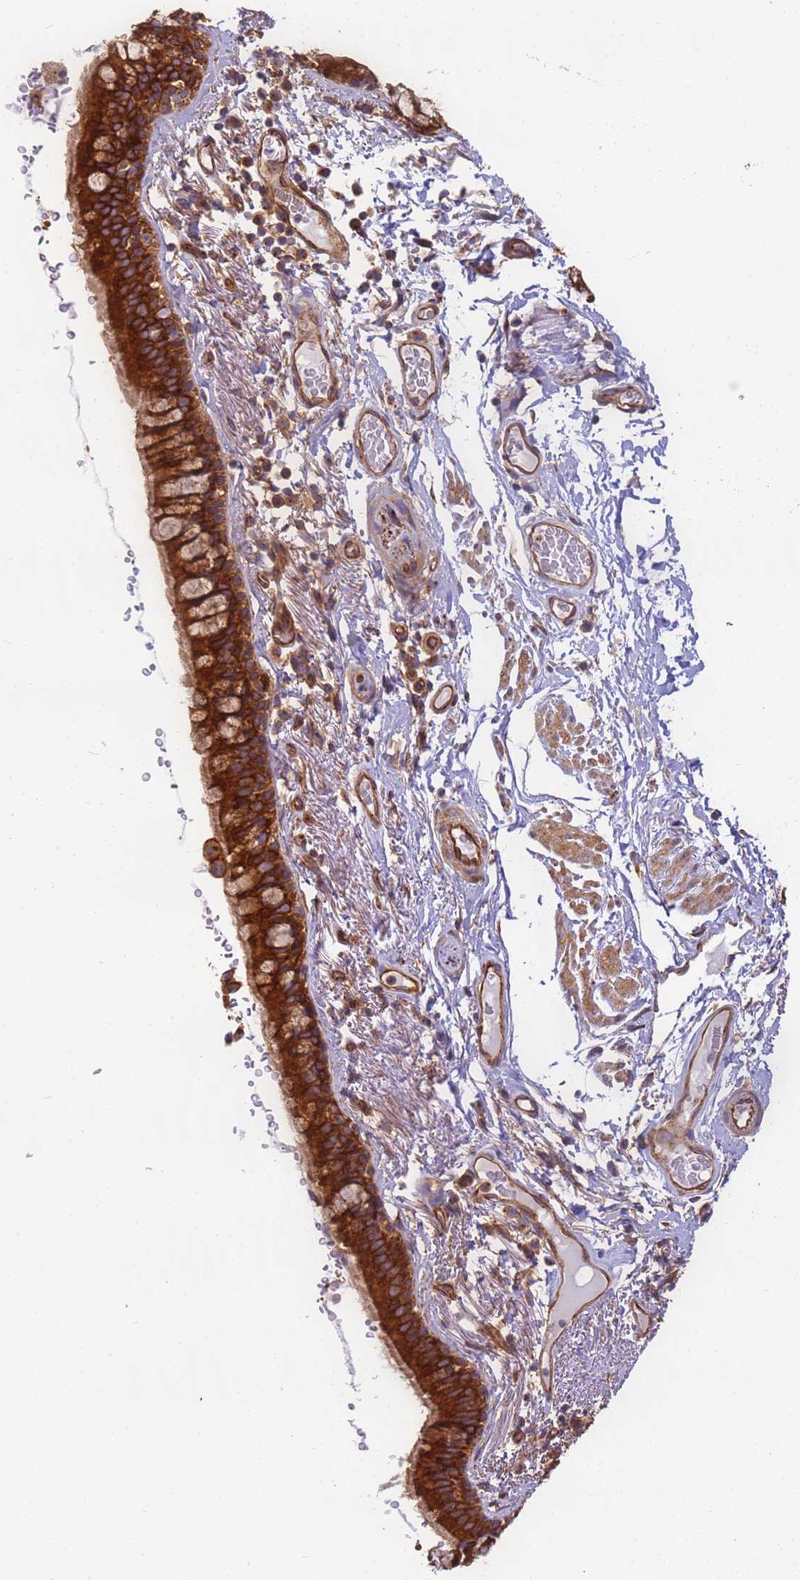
{"staining": {"intensity": "strong", "quantity": ">75%", "location": "cytoplasmic/membranous"}, "tissue": "bronchus", "cell_type": "Respiratory epithelial cells", "image_type": "normal", "snomed": [{"axis": "morphology", "description": "Normal tissue, NOS"}, {"axis": "topography", "description": "Lymph node"}, {"axis": "topography", "description": "Bronchus"}], "caption": "Bronchus stained with immunohistochemistry (IHC) exhibits strong cytoplasmic/membranous expression in approximately >75% of respiratory epithelial cells.", "gene": "DYNC1I2", "patient": {"sex": "male", "age": 63}}